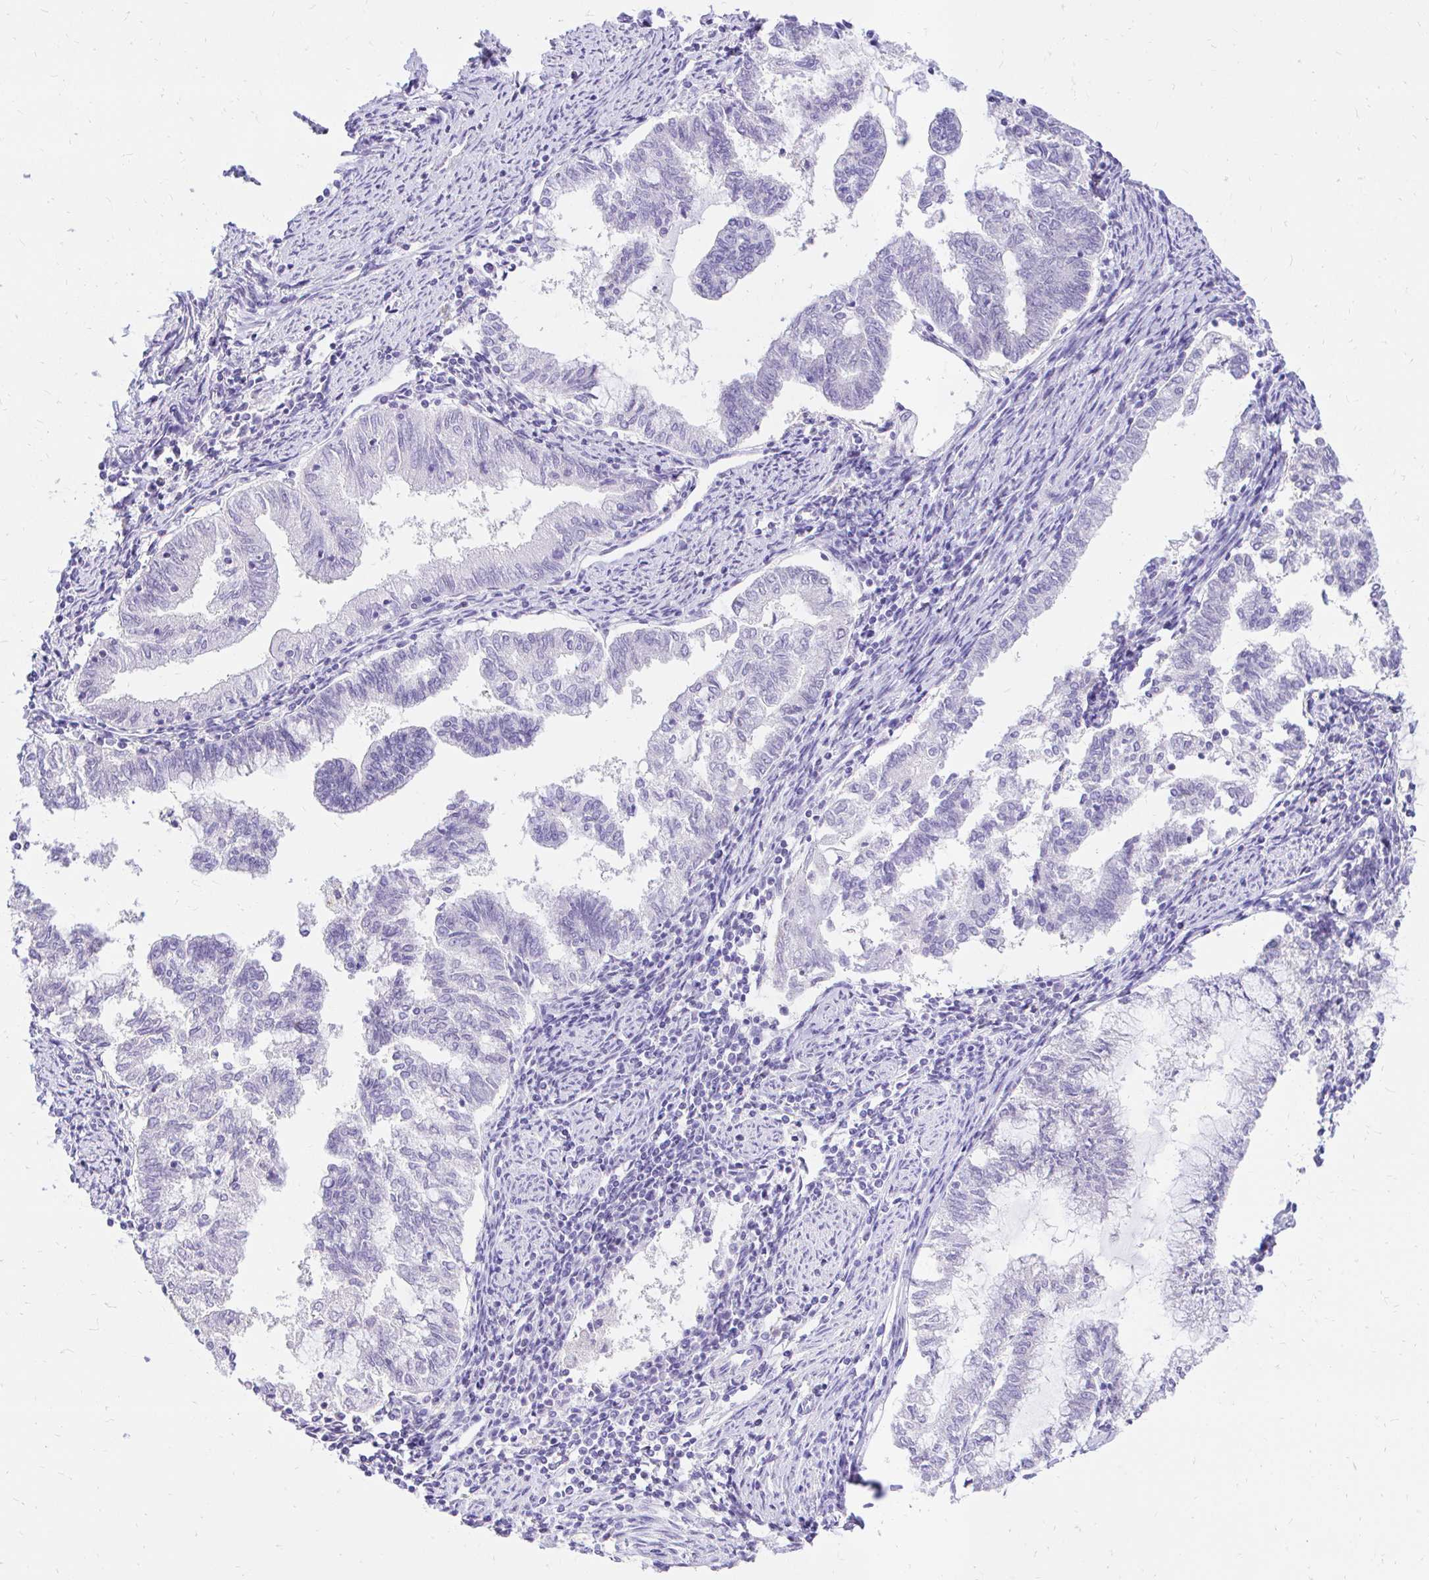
{"staining": {"intensity": "negative", "quantity": "none", "location": "none"}, "tissue": "endometrial cancer", "cell_type": "Tumor cells", "image_type": "cancer", "snomed": [{"axis": "morphology", "description": "Adenocarcinoma, NOS"}, {"axis": "topography", "description": "Endometrium"}], "caption": "This is an IHC micrograph of human endometrial cancer (adenocarcinoma). There is no staining in tumor cells.", "gene": "FATE1", "patient": {"sex": "female", "age": 79}}